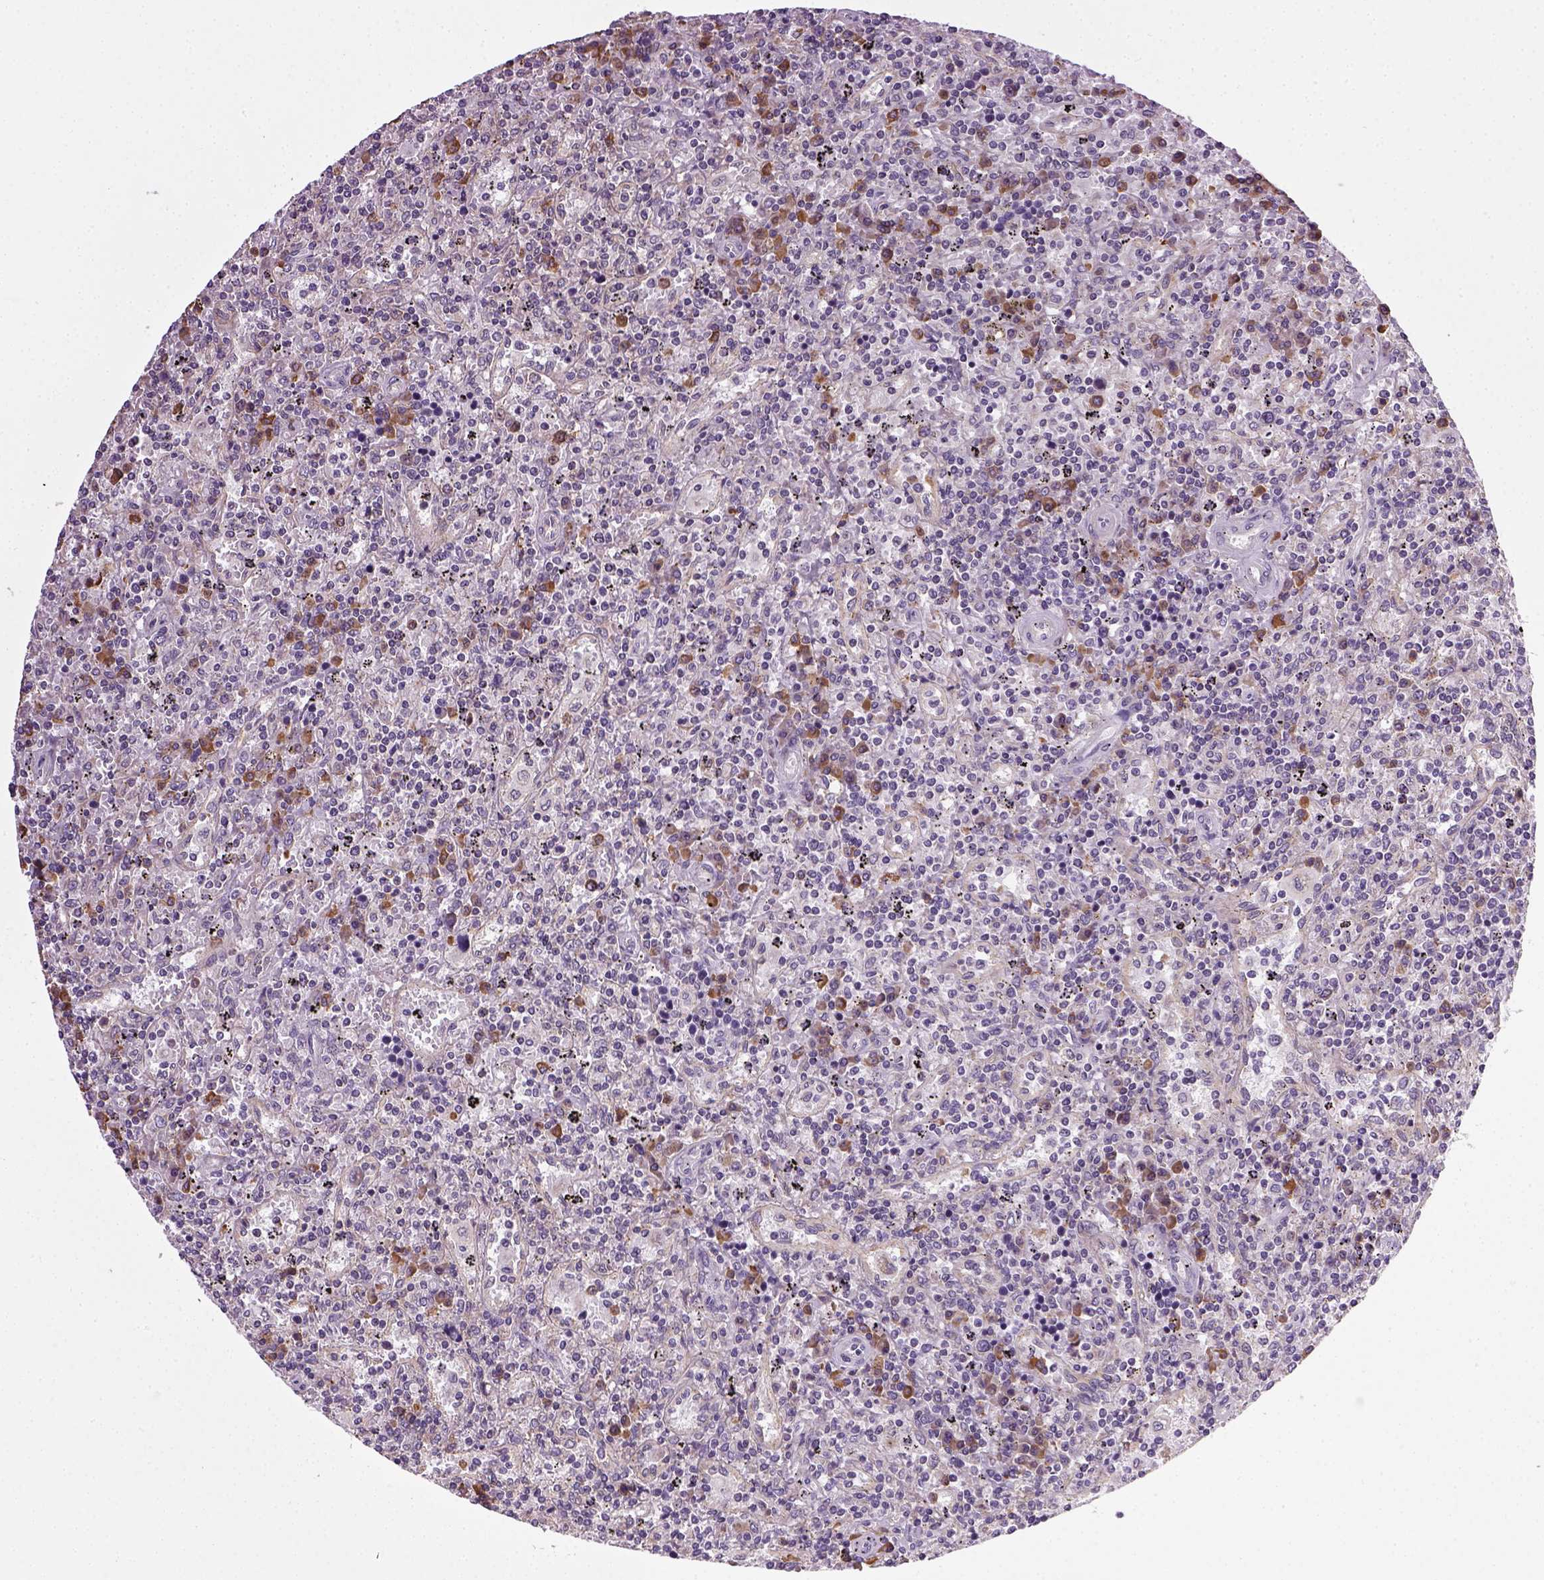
{"staining": {"intensity": "negative", "quantity": "none", "location": "none"}, "tissue": "lymphoma", "cell_type": "Tumor cells", "image_type": "cancer", "snomed": [{"axis": "morphology", "description": "Malignant lymphoma, non-Hodgkin's type, Low grade"}, {"axis": "topography", "description": "Spleen"}], "caption": "This is an immunohistochemistry image of low-grade malignant lymphoma, non-Hodgkin's type. There is no expression in tumor cells.", "gene": "TPRG1", "patient": {"sex": "male", "age": 62}}